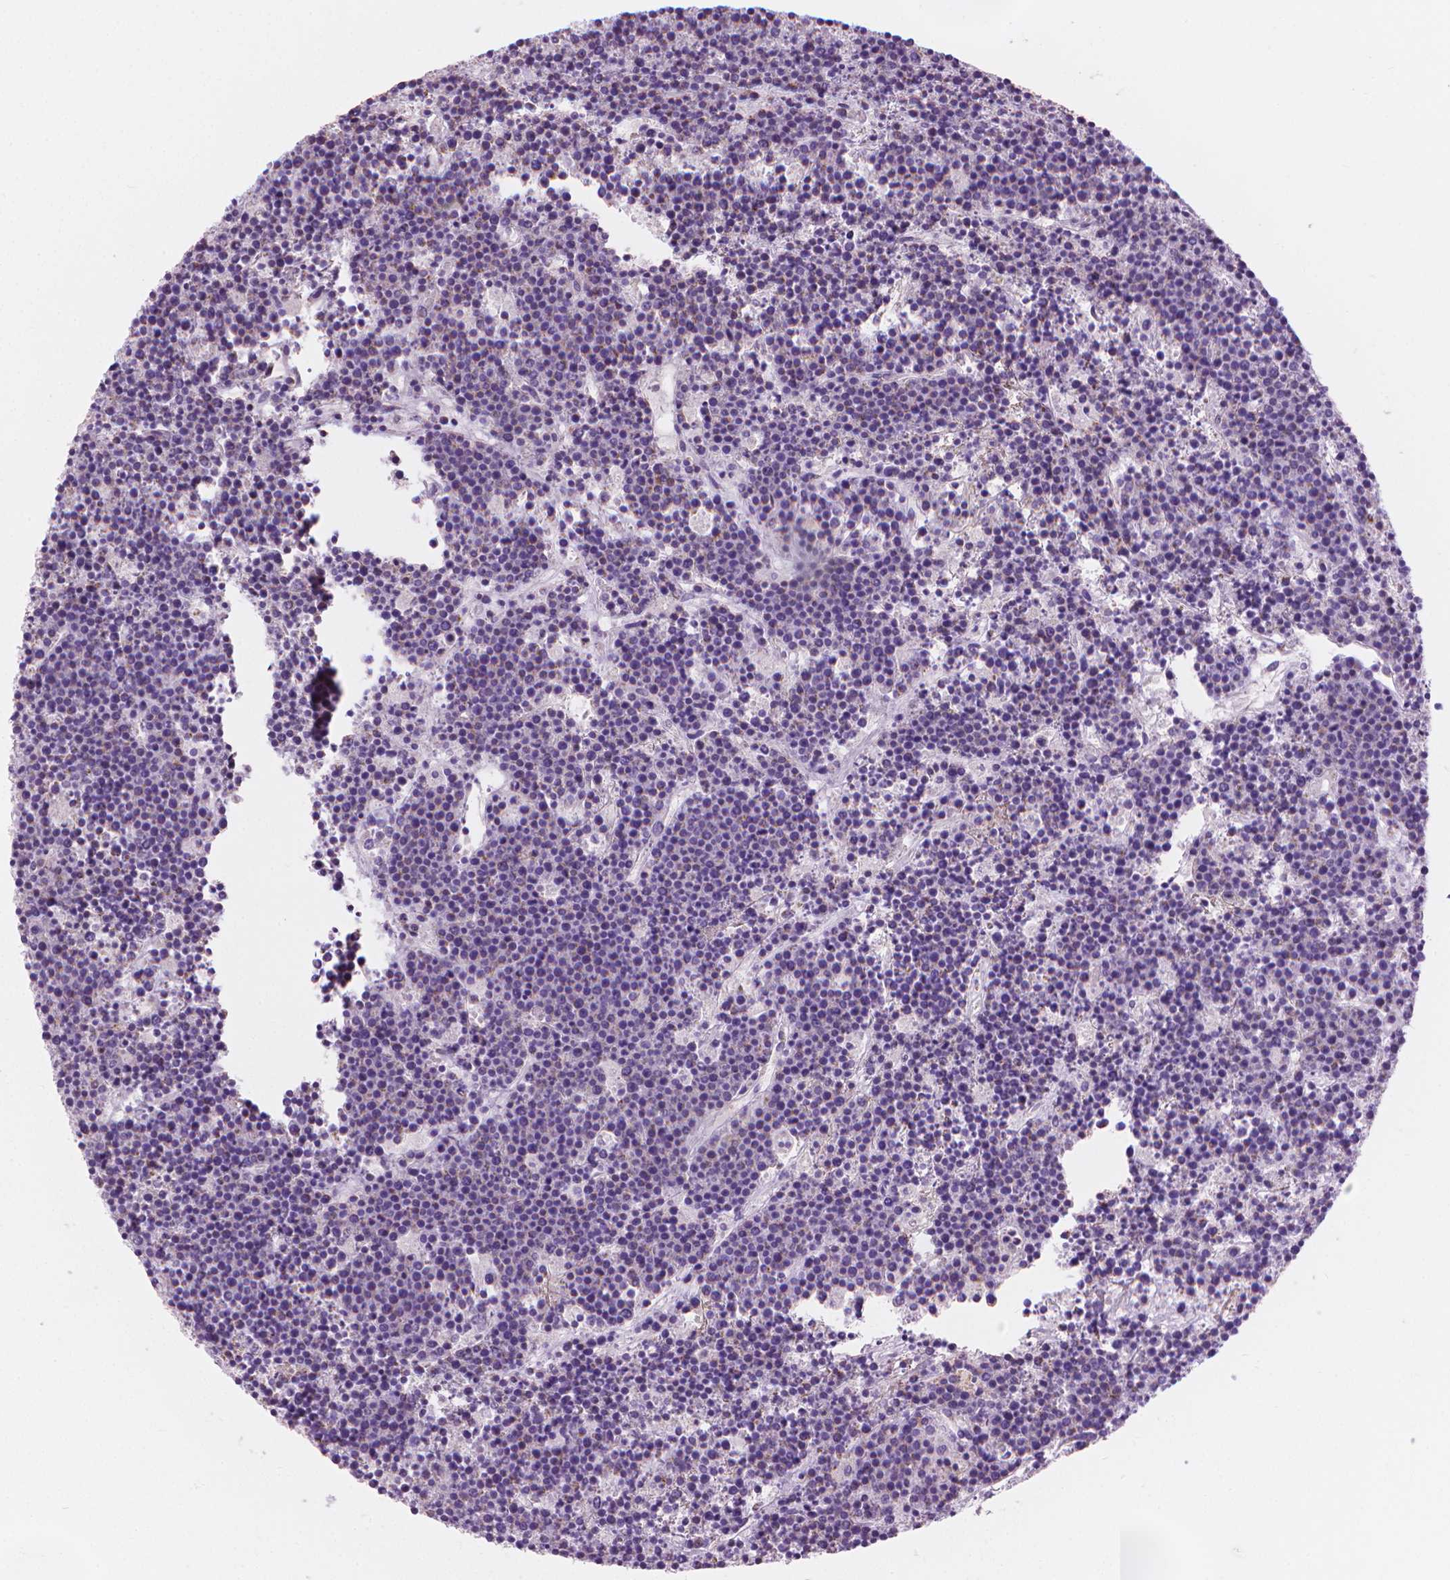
{"staining": {"intensity": "negative", "quantity": "none", "location": "none"}, "tissue": "lymphoma", "cell_type": "Tumor cells", "image_type": "cancer", "snomed": [{"axis": "morphology", "description": "Malignant lymphoma, non-Hodgkin's type, High grade"}, {"axis": "topography", "description": "Ovary"}], "caption": "High power microscopy micrograph of an immunohistochemistry image of high-grade malignant lymphoma, non-Hodgkin's type, revealing no significant expression in tumor cells.", "gene": "CFAP126", "patient": {"sex": "female", "age": 56}}